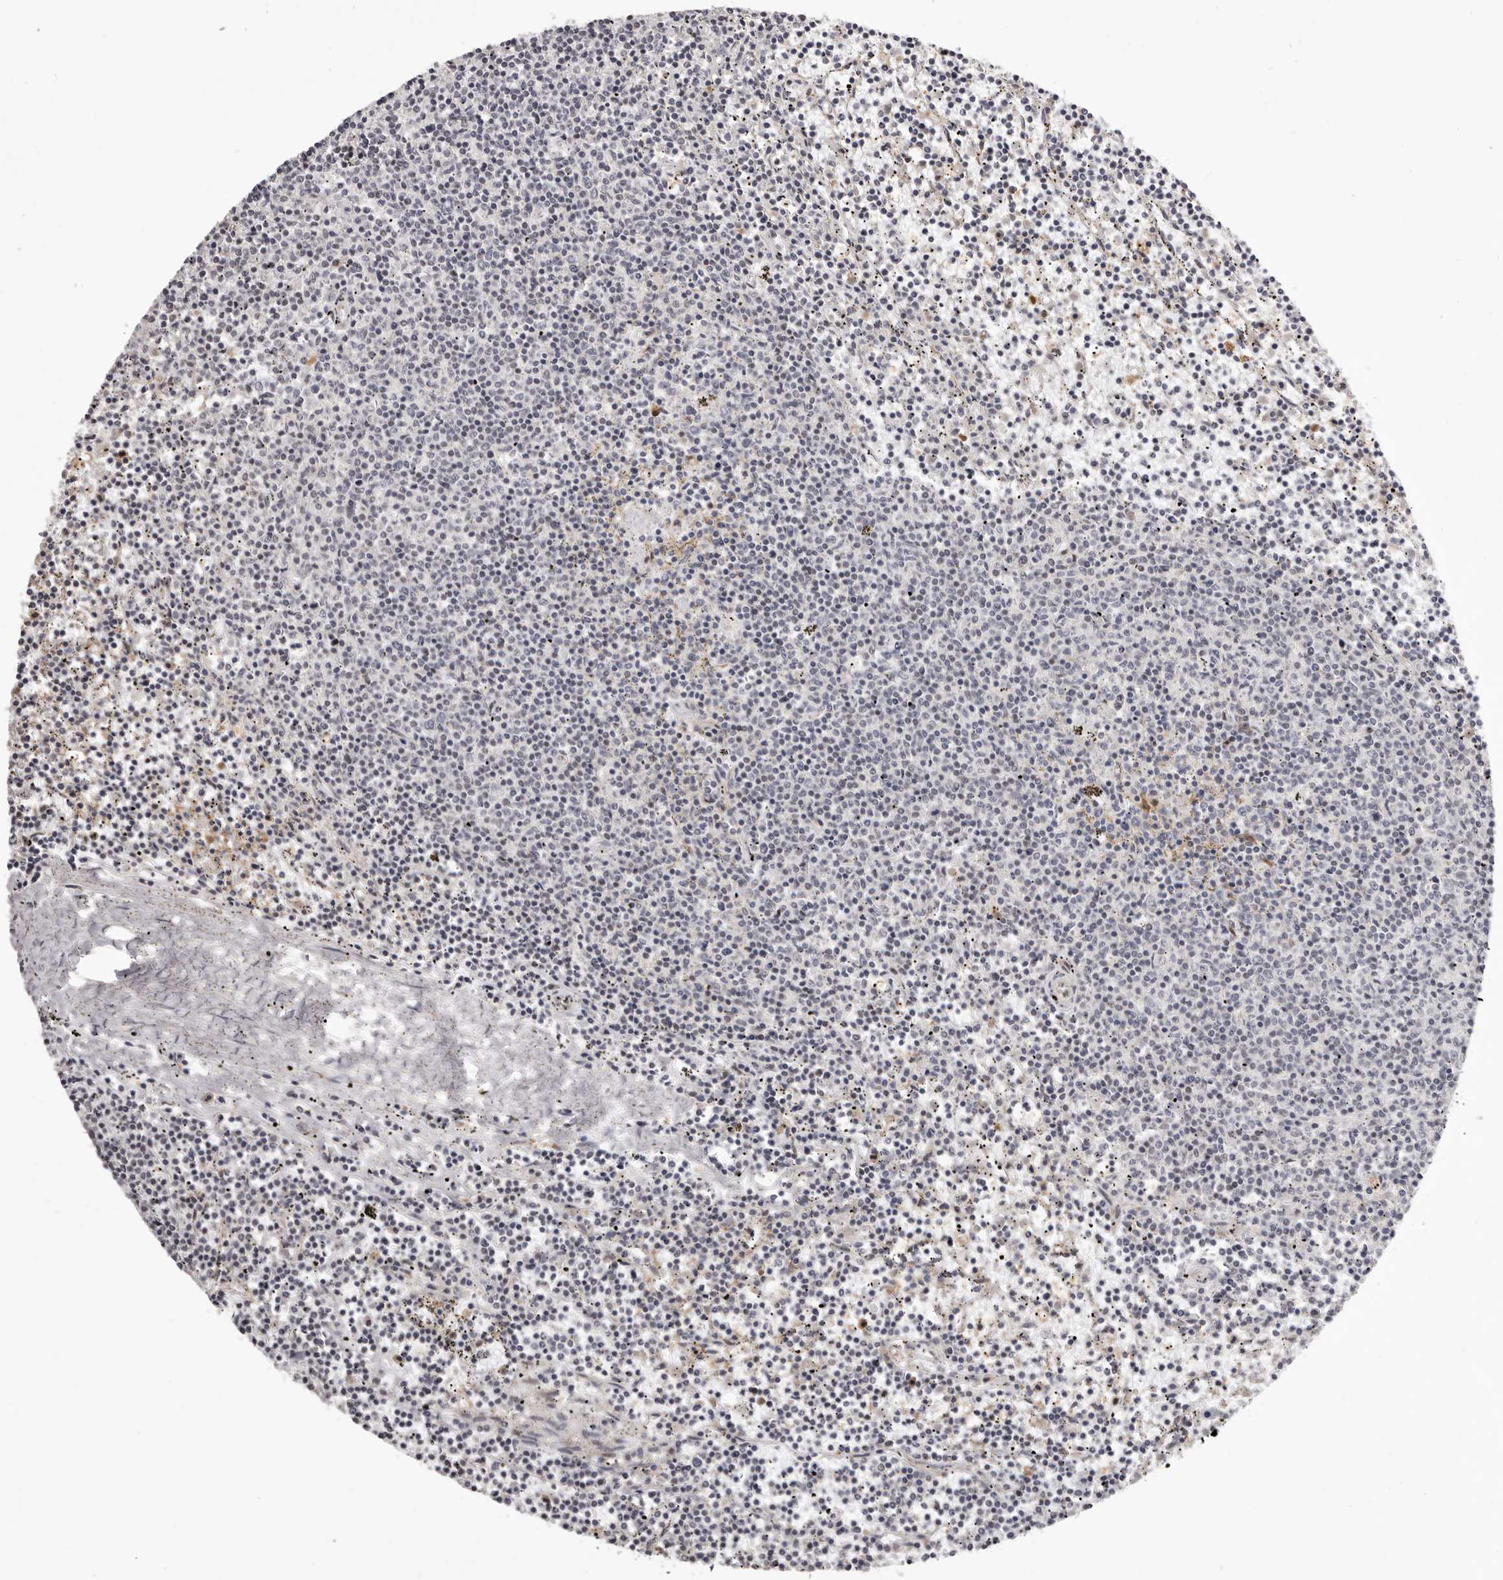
{"staining": {"intensity": "negative", "quantity": "none", "location": "none"}, "tissue": "lymphoma", "cell_type": "Tumor cells", "image_type": "cancer", "snomed": [{"axis": "morphology", "description": "Malignant lymphoma, non-Hodgkin's type, Low grade"}, {"axis": "topography", "description": "Spleen"}], "caption": "There is no significant expression in tumor cells of lymphoma.", "gene": "RNF2", "patient": {"sex": "female", "age": 50}}